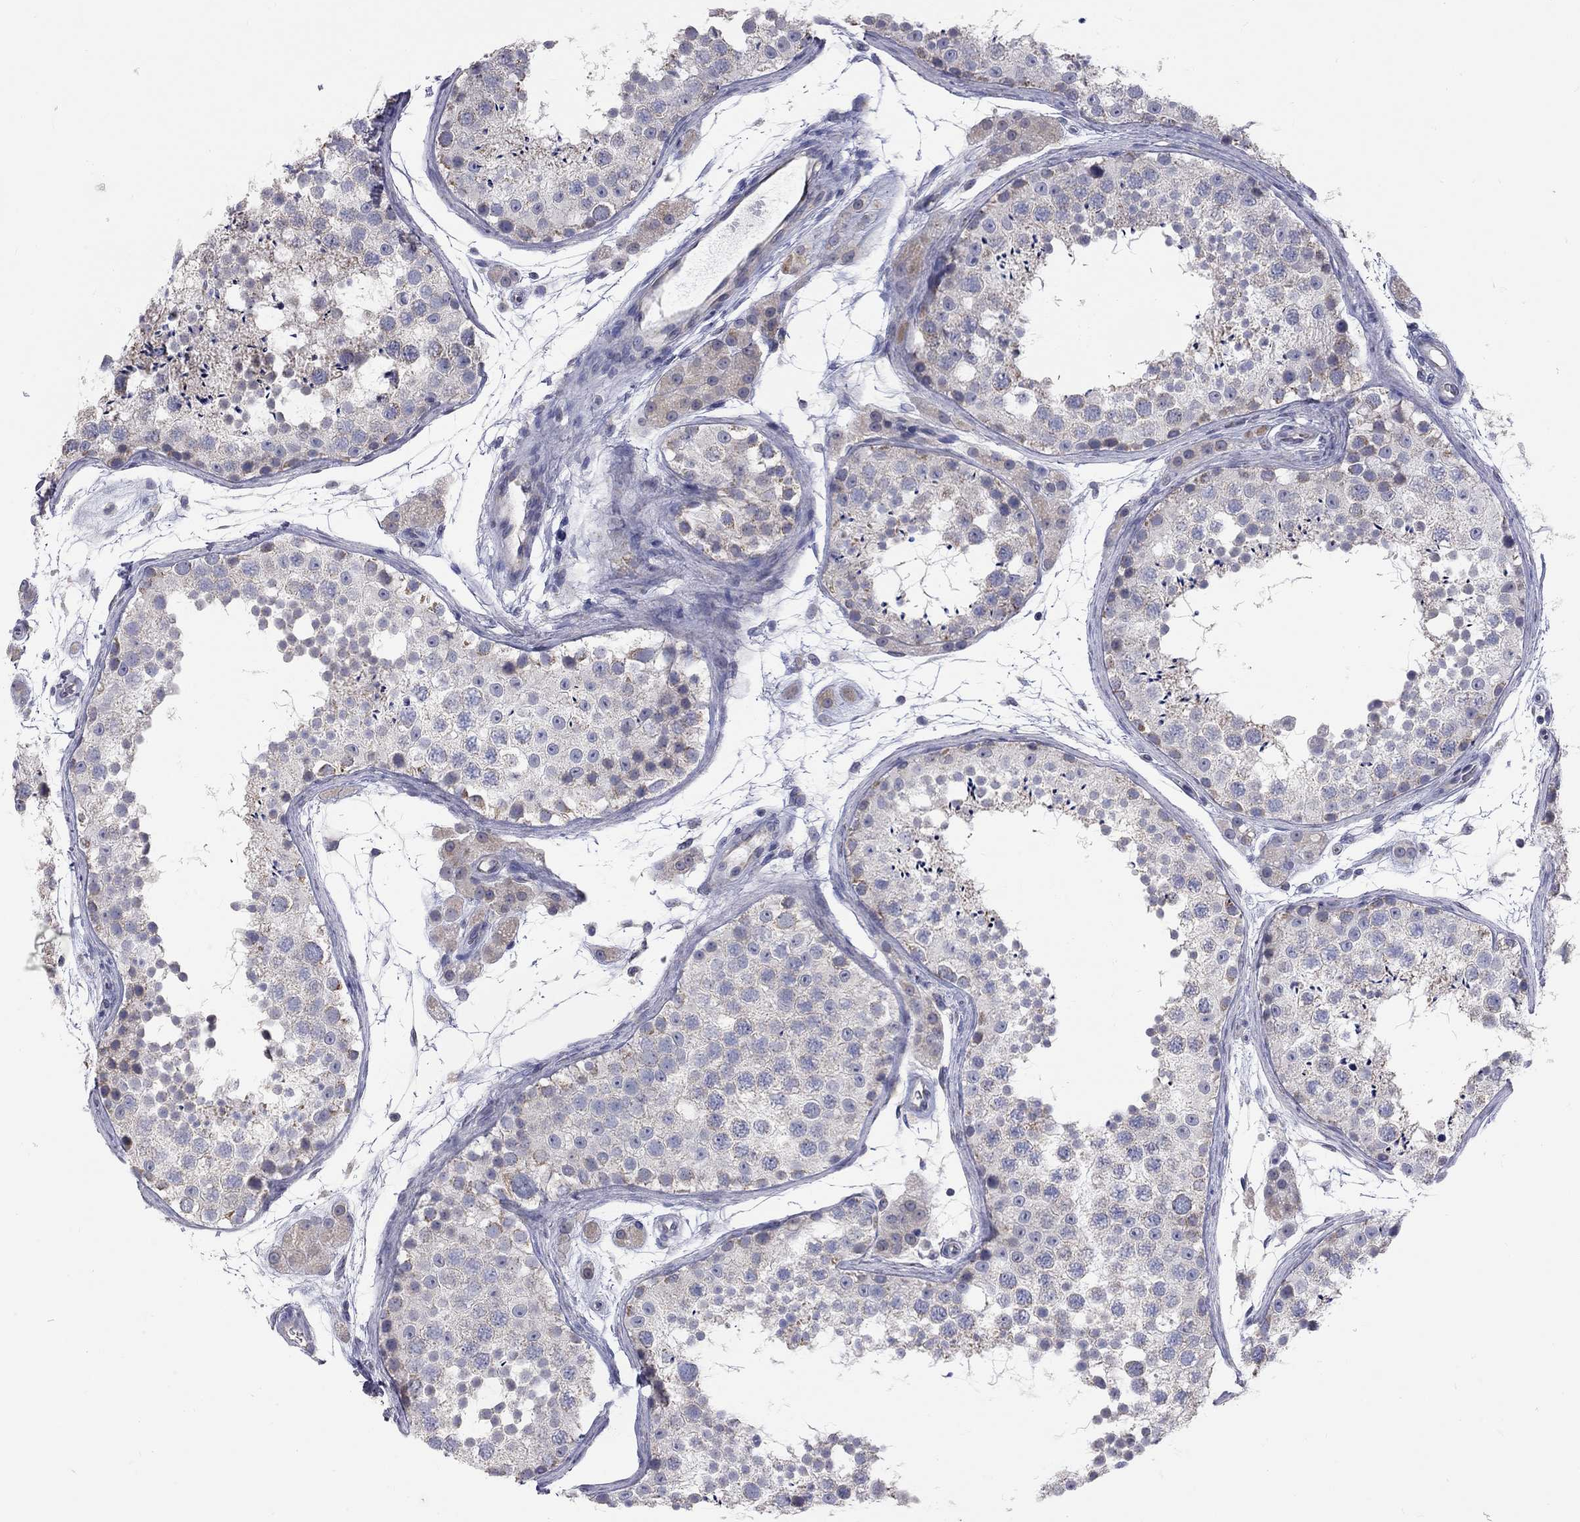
{"staining": {"intensity": "weak", "quantity": "<25%", "location": "cytoplasmic/membranous"}, "tissue": "testis", "cell_type": "Cells in seminiferous ducts", "image_type": "normal", "snomed": [{"axis": "morphology", "description": "Normal tissue, NOS"}, {"axis": "topography", "description": "Testis"}], "caption": "DAB immunohistochemical staining of unremarkable testis demonstrates no significant positivity in cells in seminiferous ducts. (DAB (3,3'-diaminobenzidine) immunohistochemistry (IHC), high magnification).", "gene": "OPRK1", "patient": {"sex": "male", "age": 41}}